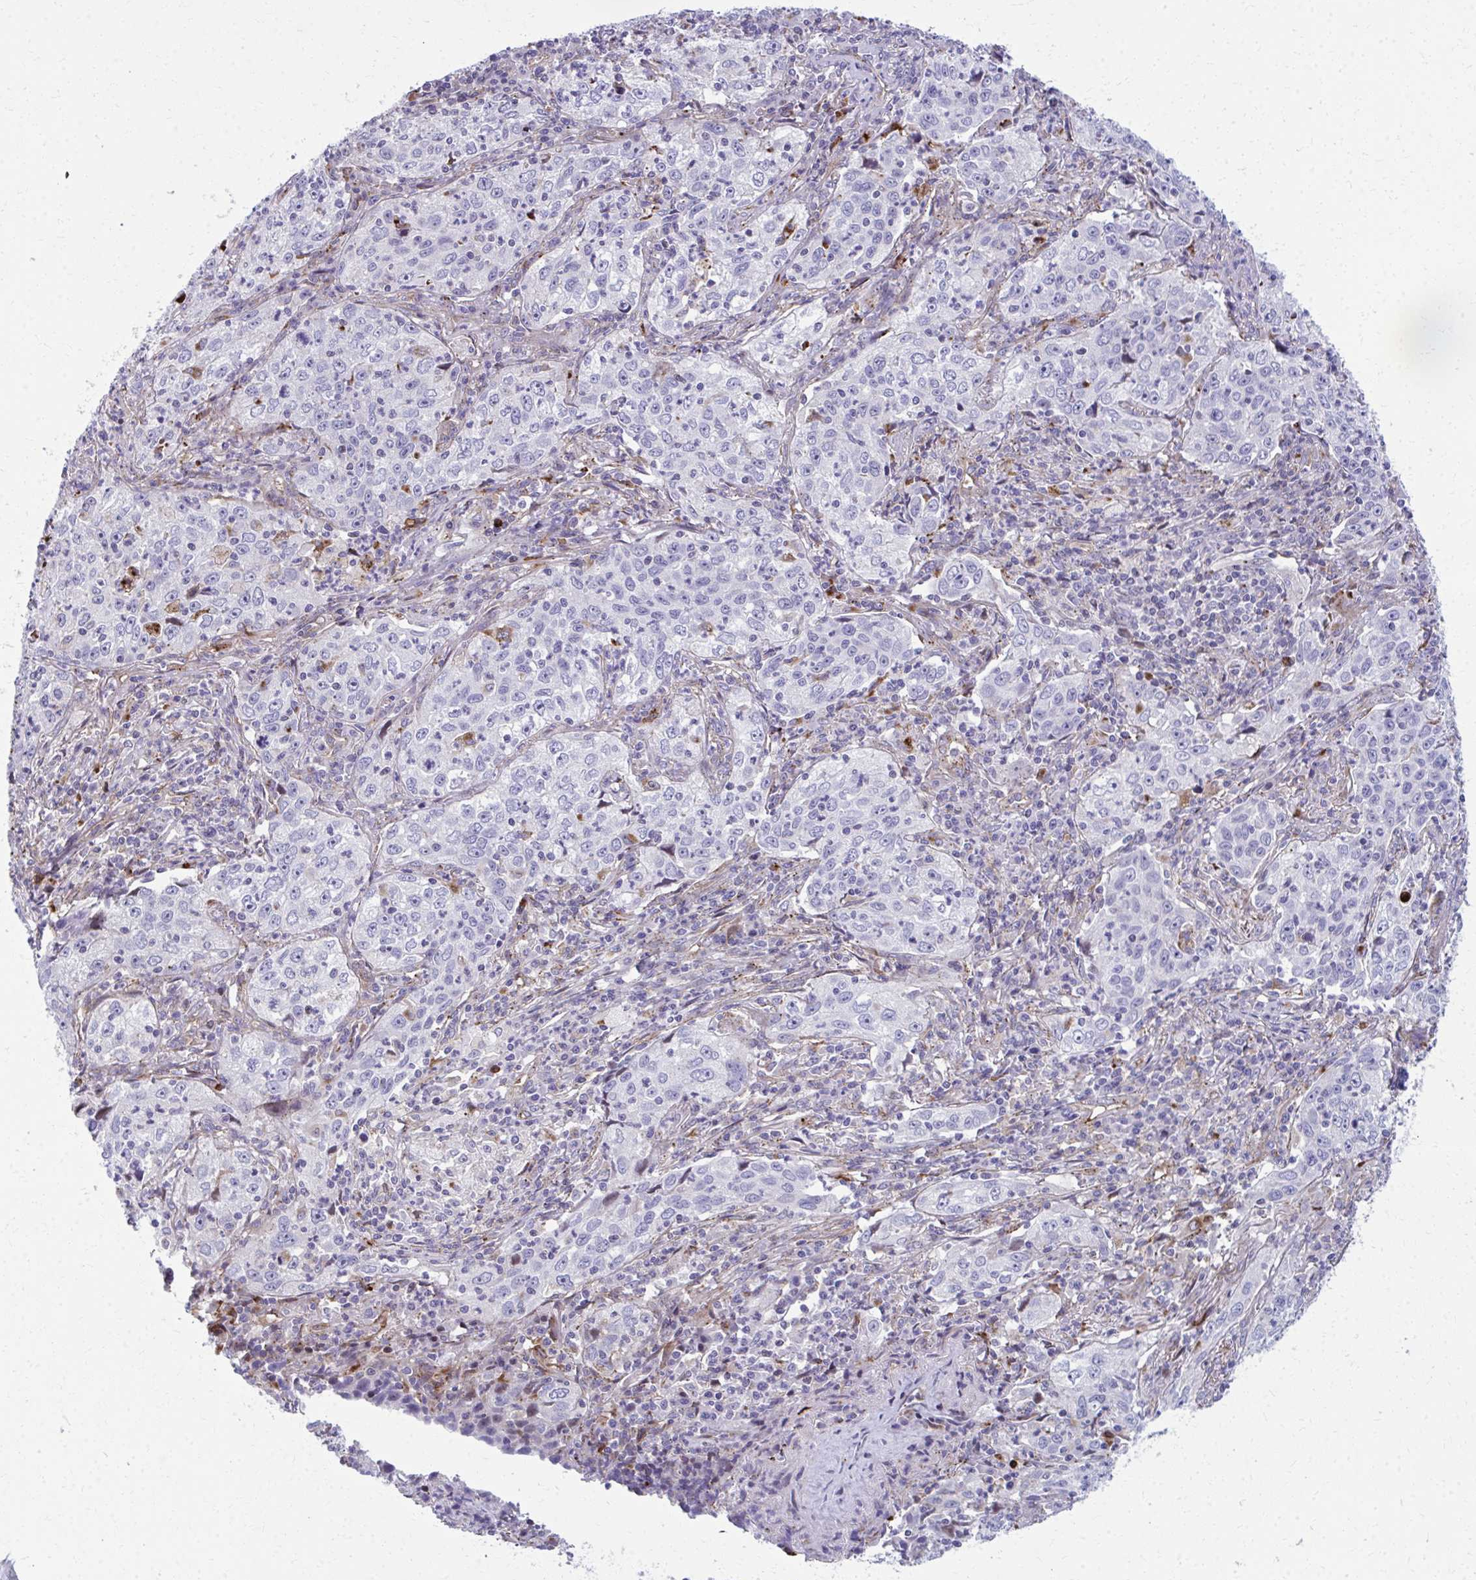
{"staining": {"intensity": "negative", "quantity": "none", "location": "none"}, "tissue": "lung cancer", "cell_type": "Tumor cells", "image_type": "cancer", "snomed": [{"axis": "morphology", "description": "Squamous cell carcinoma, NOS"}, {"axis": "topography", "description": "Lung"}], "caption": "Micrograph shows no protein staining in tumor cells of squamous cell carcinoma (lung) tissue. The staining is performed using DAB brown chromogen with nuclei counter-stained in using hematoxylin.", "gene": "LRRC4B", "patient": {"sex": "male", "age": 71}}